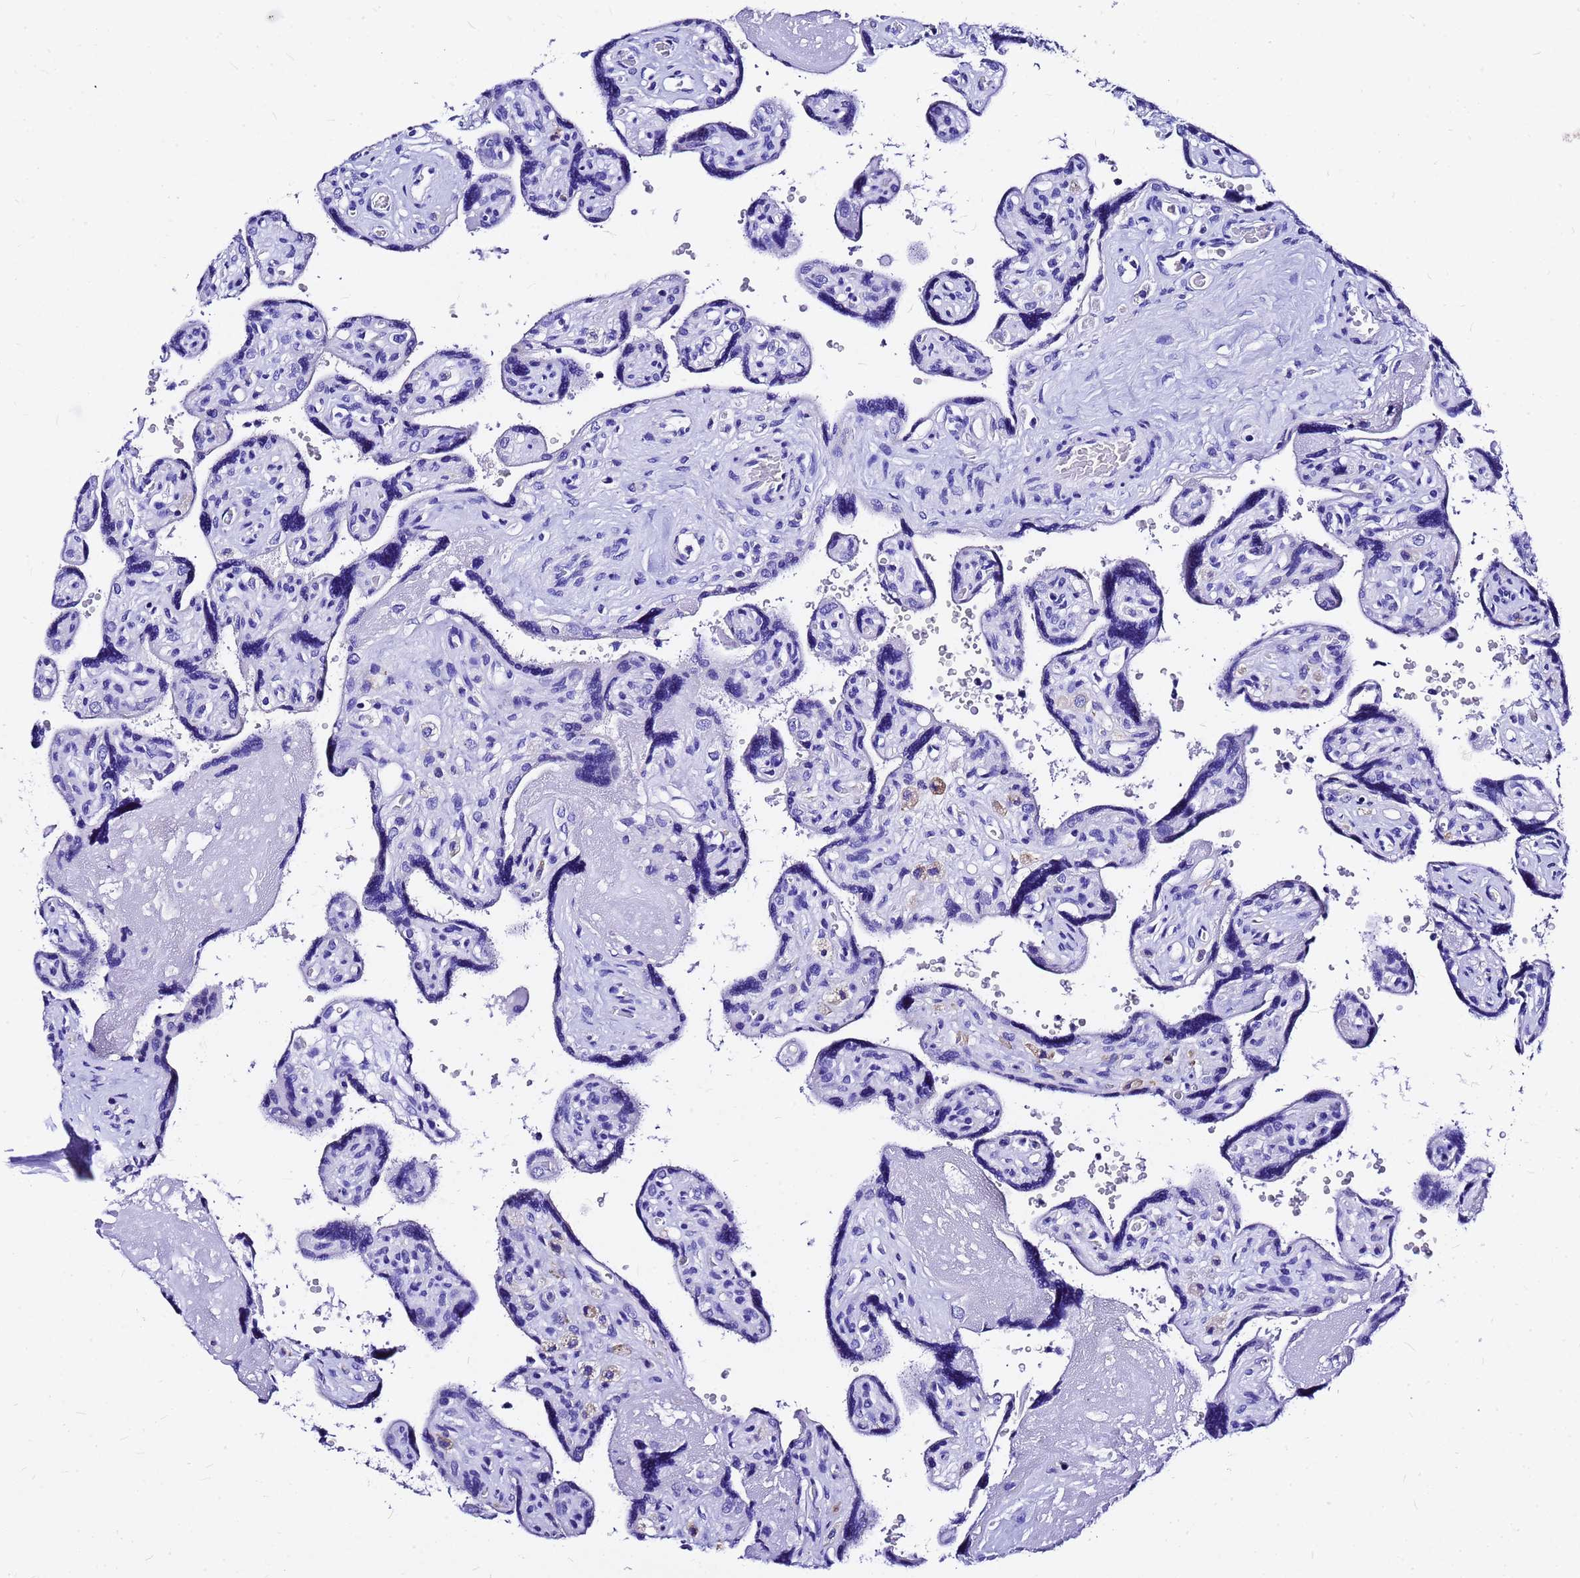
{"staining": {"intensity": "negative", "quantity": "none", "location": "none"}, "tissue": "placenta", "cell_type": "Trophoblastic cells", "image_type": "normal", "snomed": [{"axis": "morphology", "description": "Normal tissue, NOS"}, {"axis": "topography", "description": "Placenta"}], "caption": "Image shows no protein positivity in trophoblastic cells of normal placenta. Brightfield microscopy of immunohistochemistry (IHC) stained with DAB (brown) and hematoxylin (blue), captured at high magnification.", "gene": "HERC4", "patient": {"sex": "female", "age": 39}}